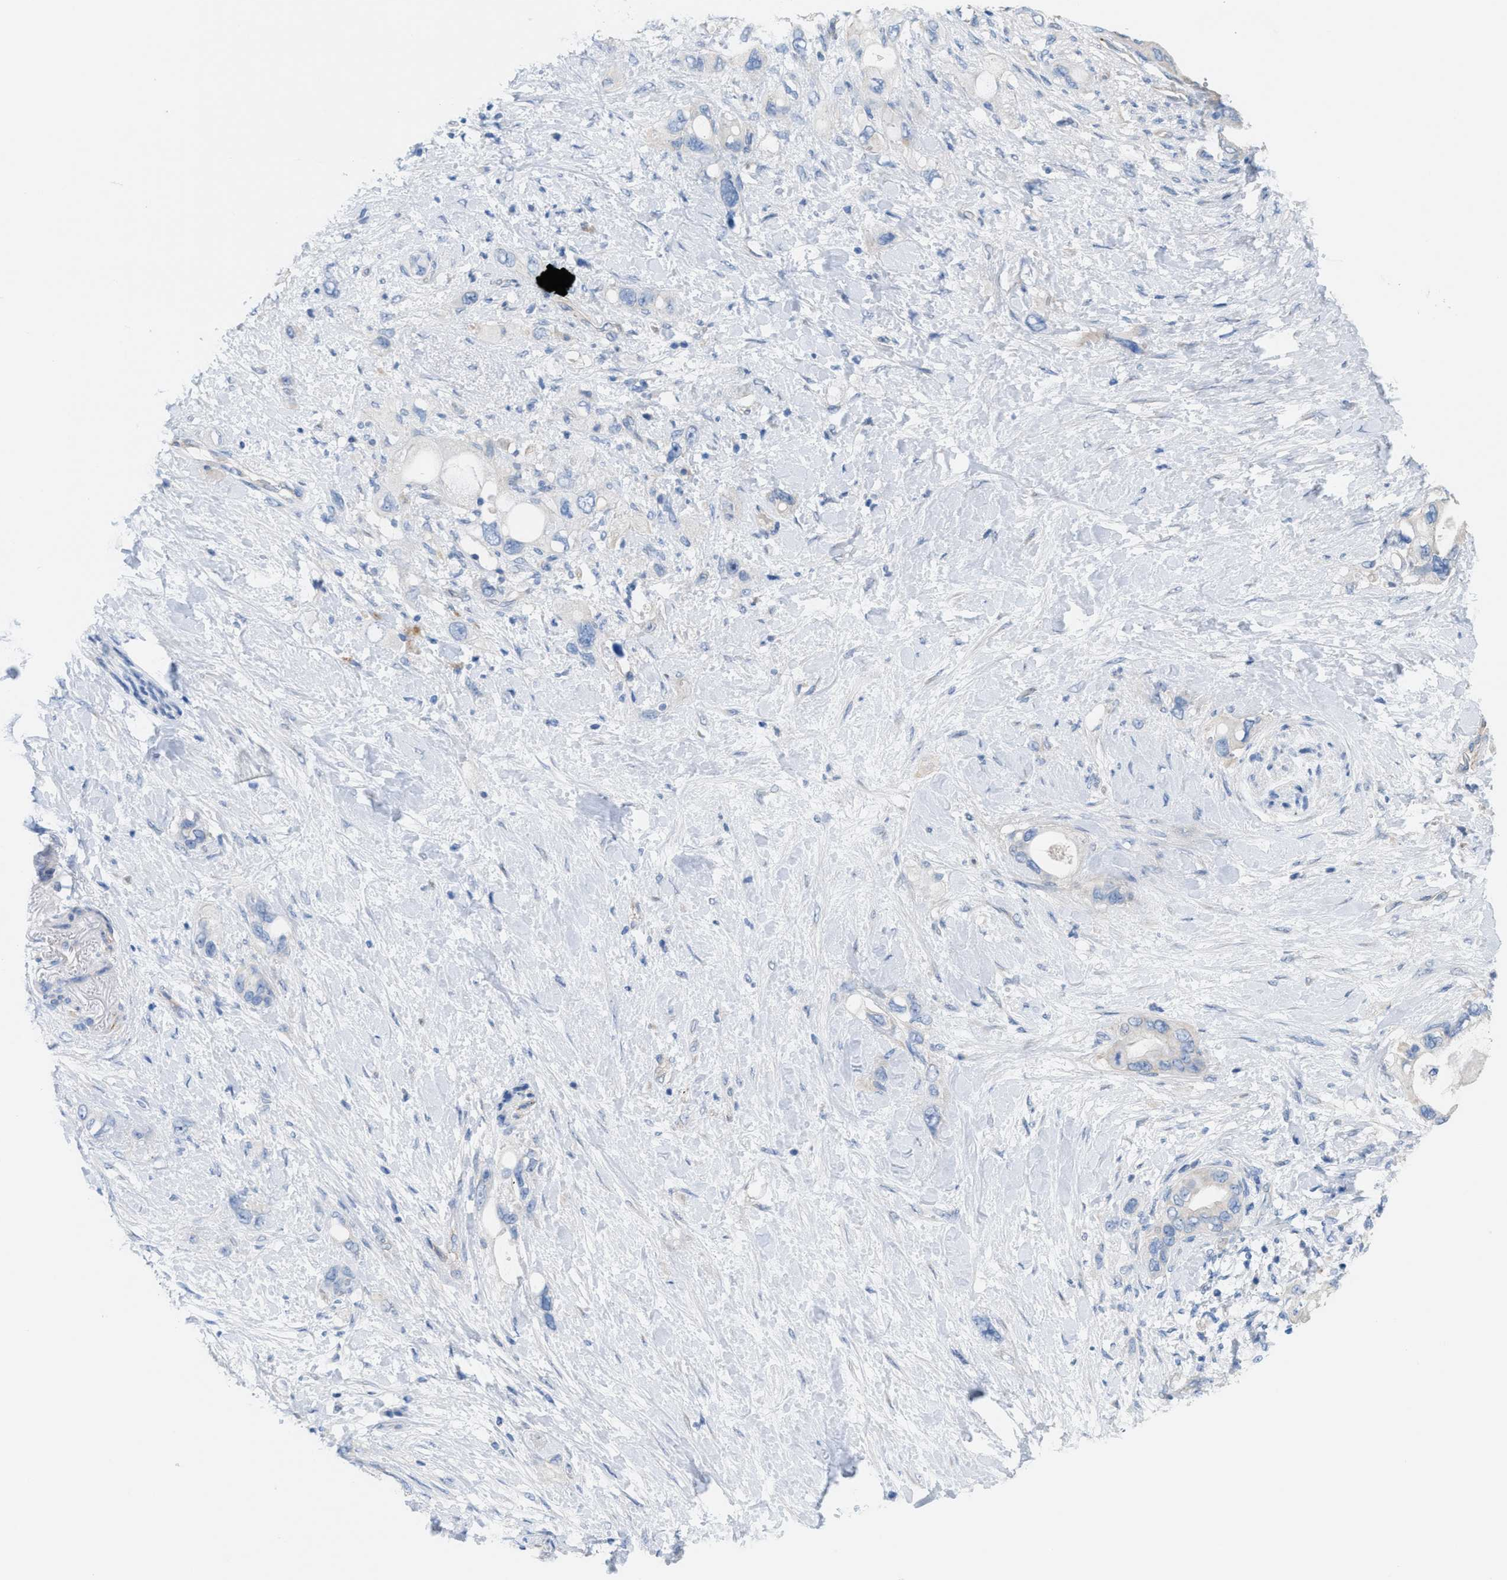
{"staining": {"intensity": "negative", "quantity": "none", "location": "none"}, "tissue": "pancreatic cancer", "cell_type": "Tumor cells", "image_type": "cancer", "snomed": [{"axis": "morphology", "description": "Adenocarcinoma, NOS"}, {"axis": "topography", "description": "Pancreas"}], "caption": "Pancreatic cancer stained for a protein using immunohistochemistry exhibits no positivity tumor cells.", "gene": "MPP3", "patient": {"sex": "female", "age": 56}}